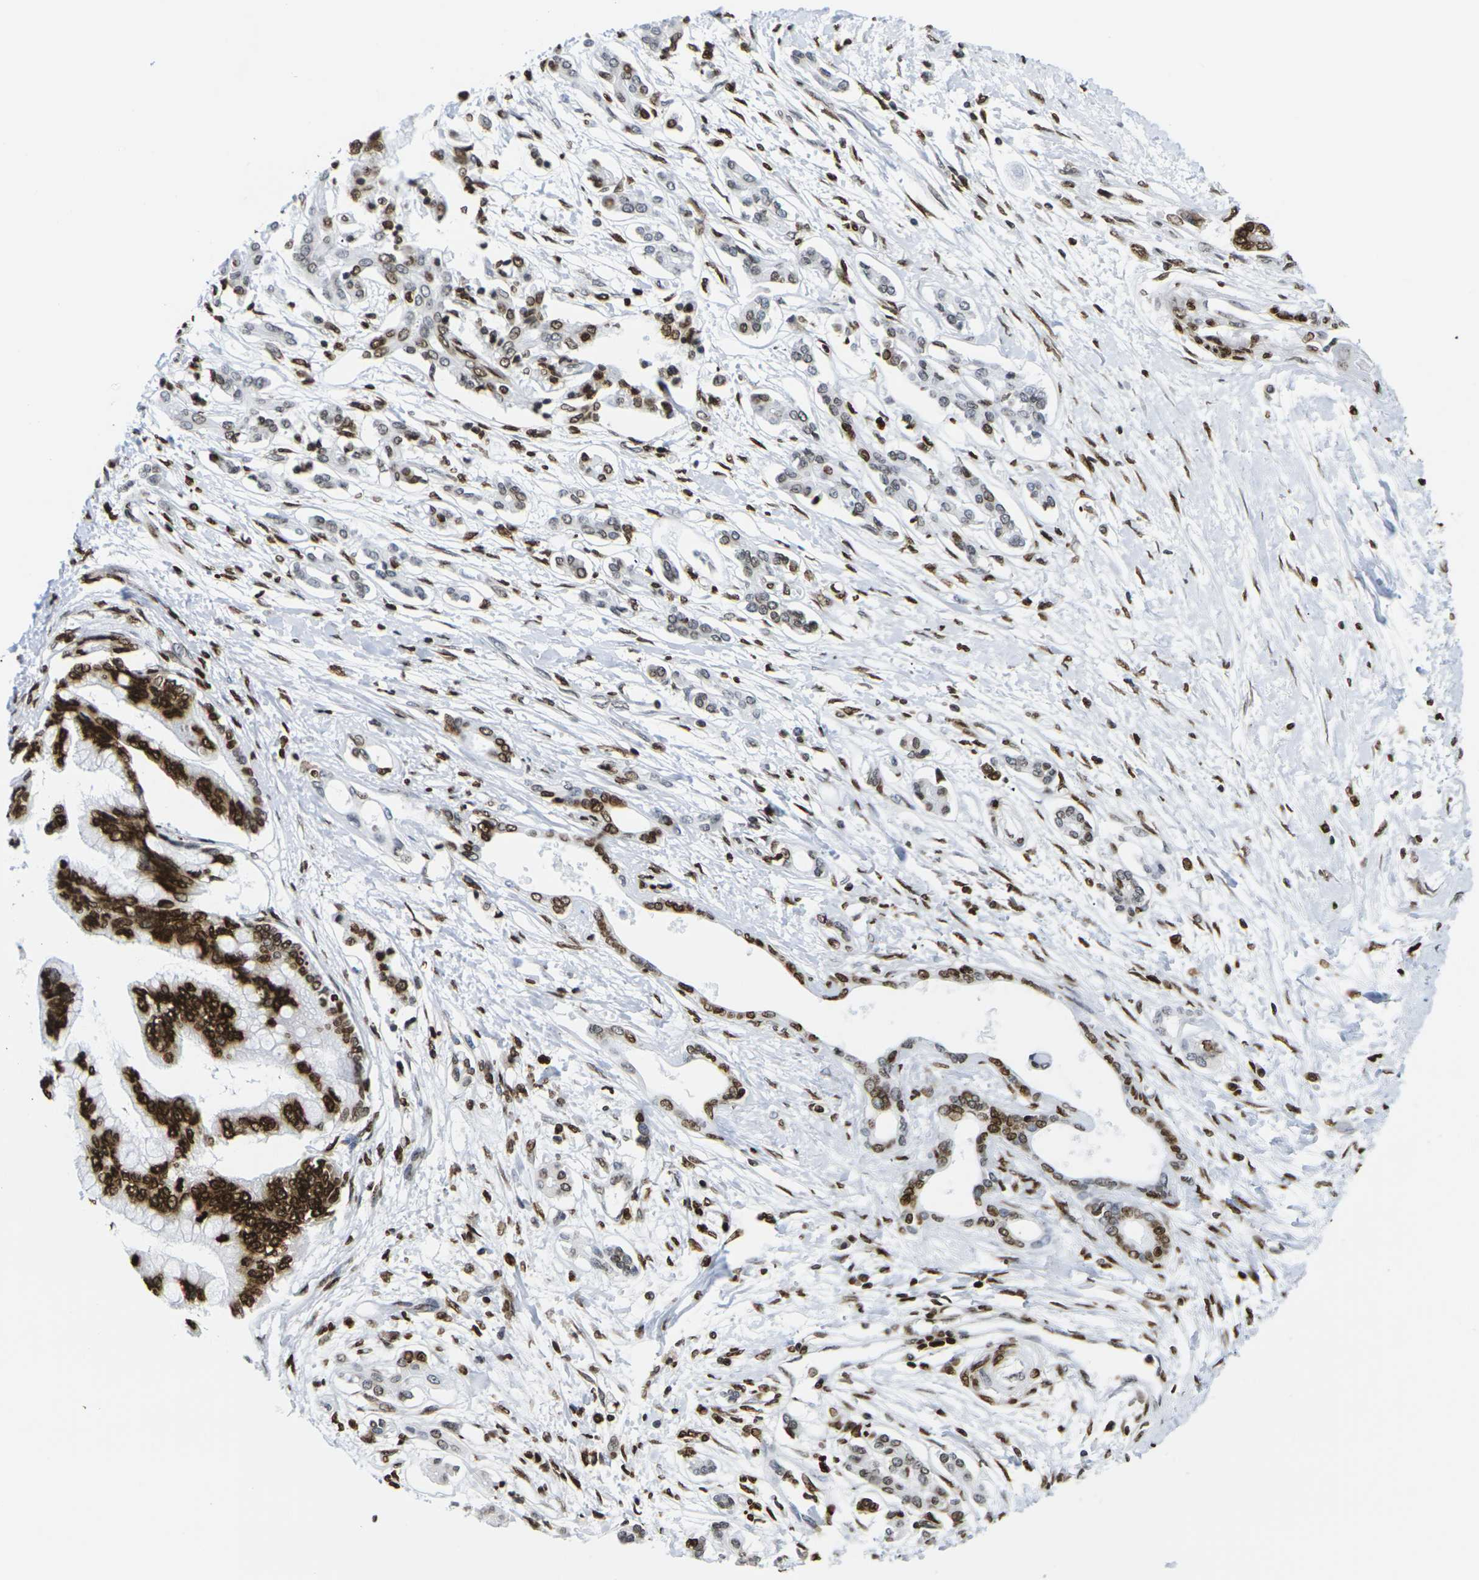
{"staining": {"intensity": "strong", "quantity": "25%-75%", "location": "cytoplasmic/membranous,nuclear"}, "tissue": "pancreatic cancer", "cell_type": "Tumor cells", "image_type": "cancer", "snomed": [{"axis": "morphology", "description": "Adenocarcinoma, NOS"}, {"axis": "topography", "description": "Pancreas"}], "caption": "Immunohistochemistry (IHC) staining of pancreatic cancer, which displays high levels of strong cytoplasmic/membranous and nuclear expression in approximately 25%-75% of tumor cells indicating strong cytoplasmic/membranous and nuclear protein positivity. The staining was performed using DAB (brown) for protein detection and nuclei were counterstained in hematoxylin (blue).", "gene": "H2AC21", "patient": {"sex": "male", "age": 56}}